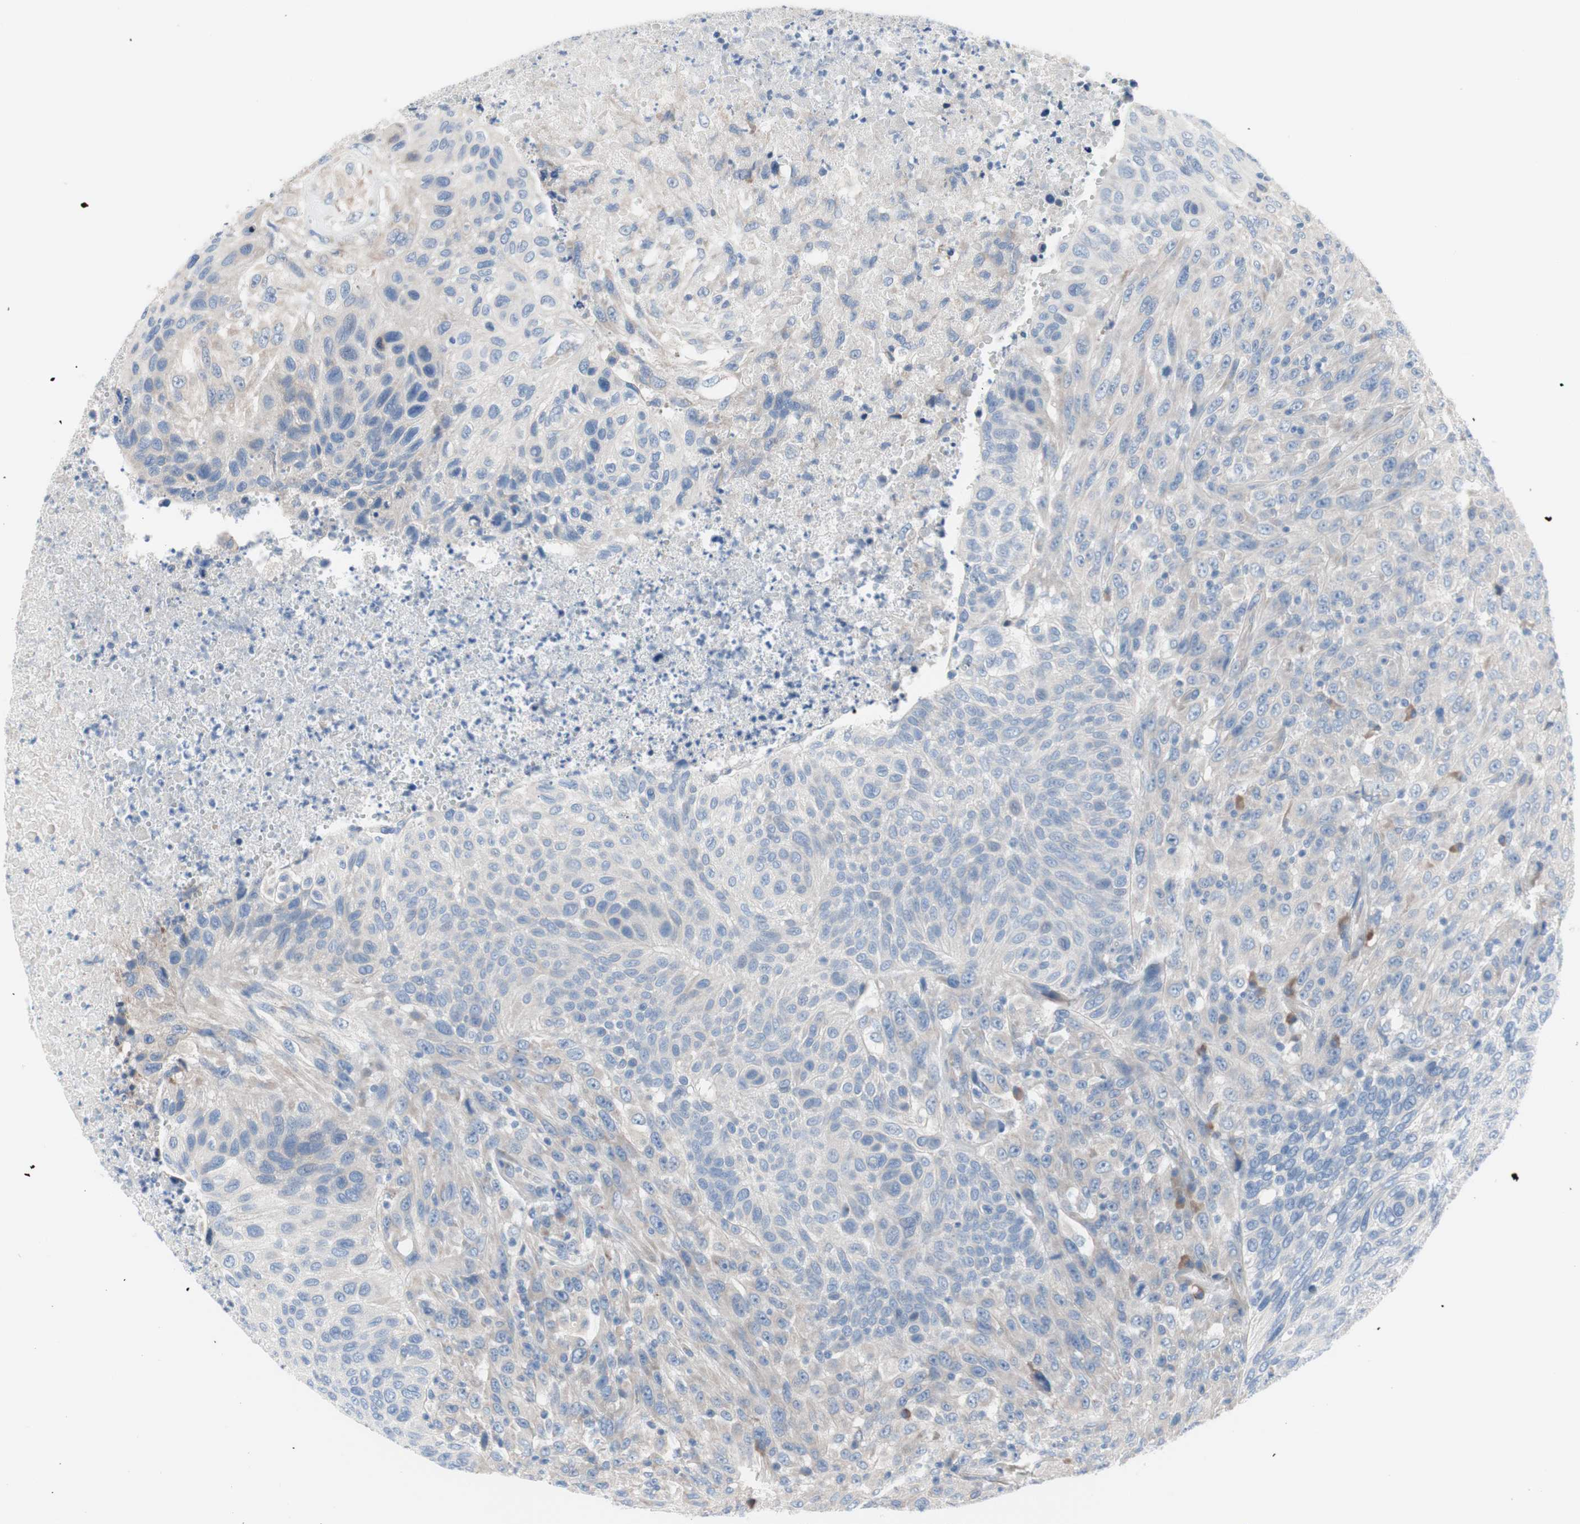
{"staining": {"intensity": "negative", "quantity": "none", "location": "none"}, "tissue": "urothelial cancer", "cell_type": "Tumor cells", "image_type": "cancer", "snomed": [{"axis": "morphology", "description": "Urothelial carcinoma, High grade"}, {"axis": "topography", "description": "Urinary bladder"}], "caption": "Tumor cells are negative for brown protein staining in urothelial cancer. (DAB IHC visualized using brightfield microscopy, high magnification).", "gene": "KANSL1", "patient": {"sex": "male", "age": 66}}